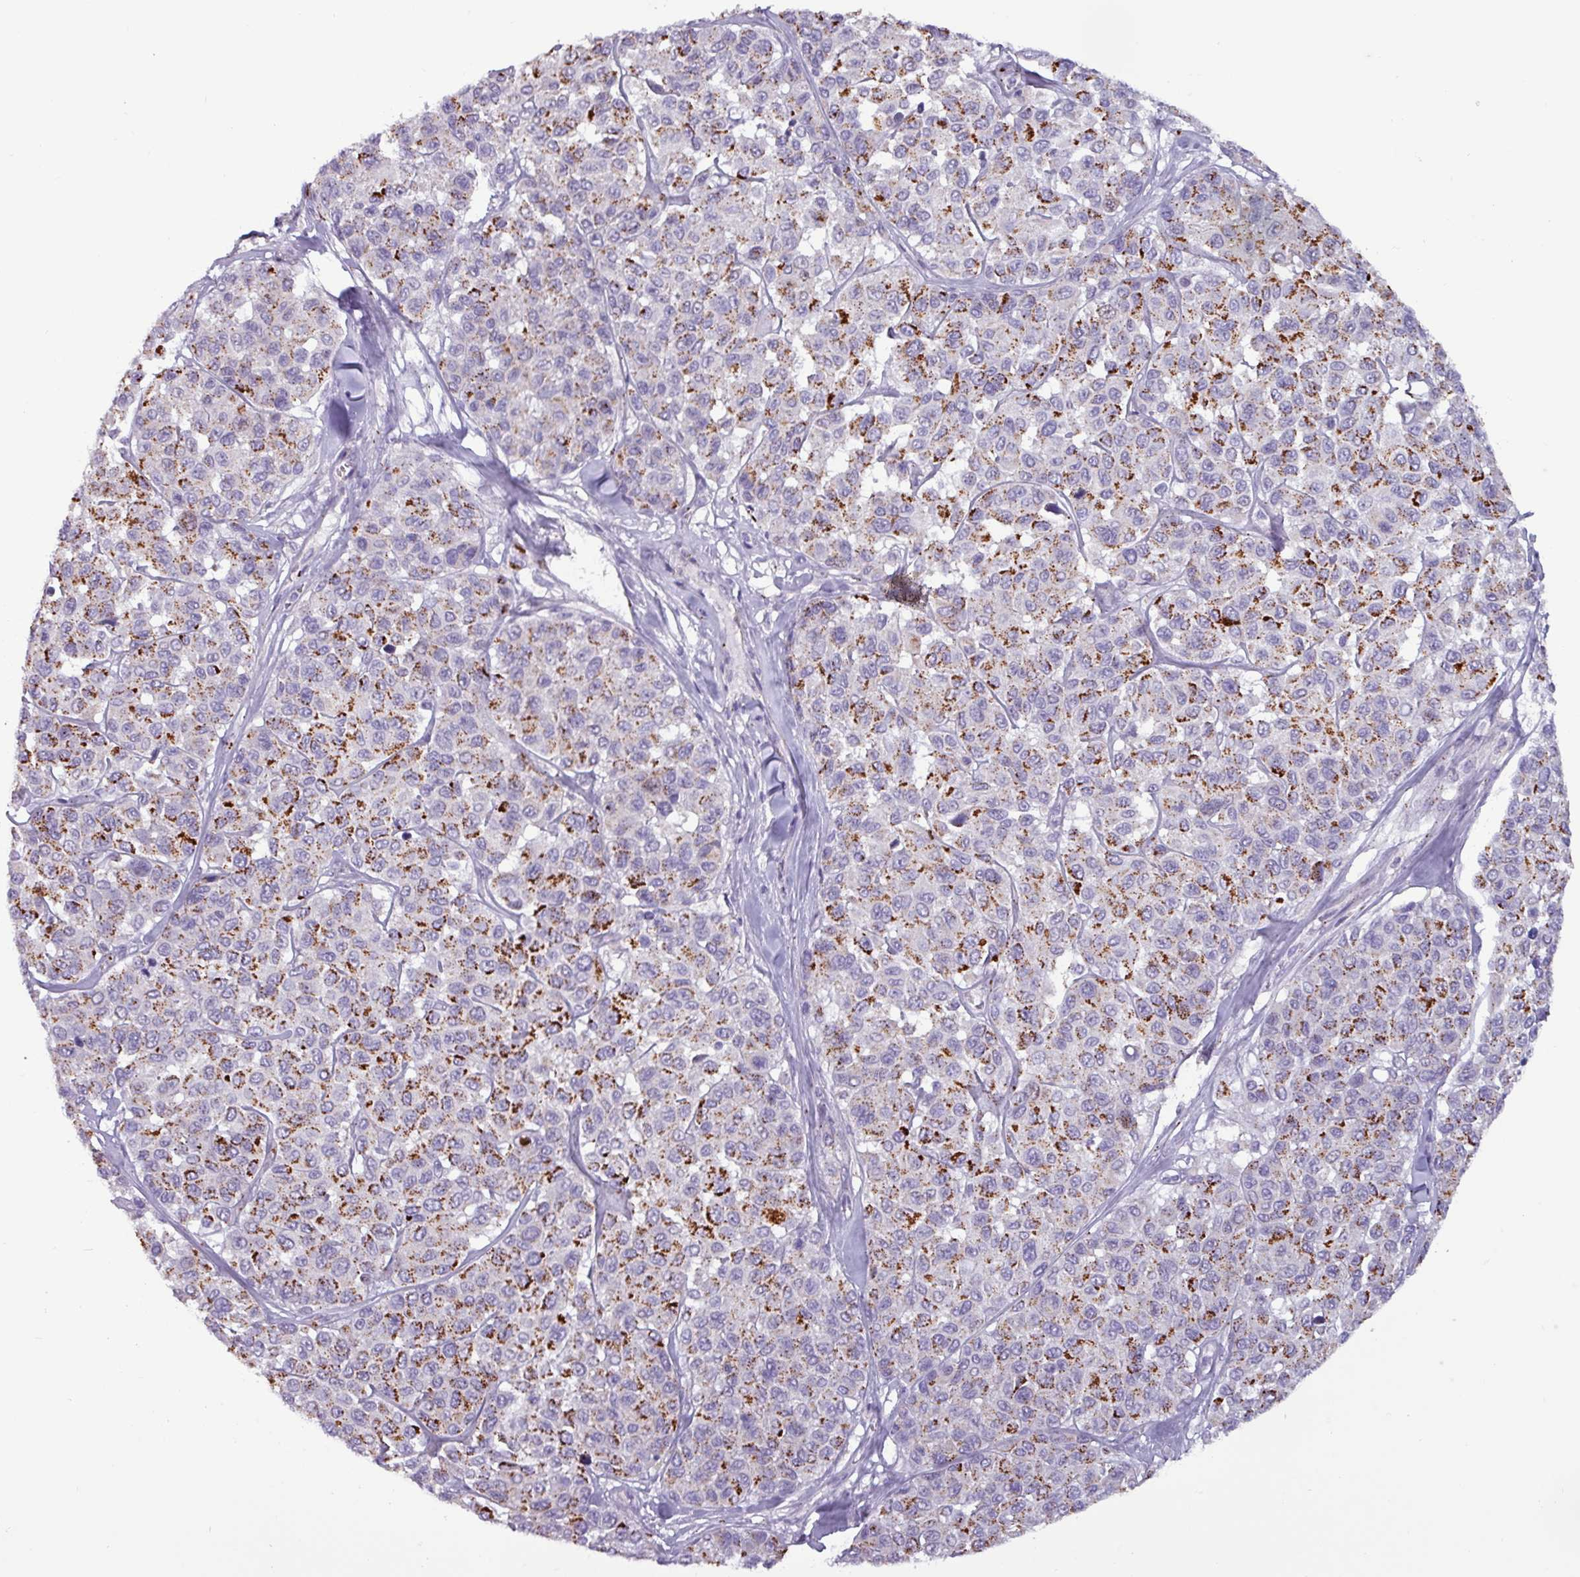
{"staining": {"intensity": "strong", "quantity": "25%-75%", "location": "cytoplasmic/membranous"}, "tissue": "melanoma", "cell_type": "Tumor cells", "image_type": "cancer", "snomed": [{"axis": "morphology", "description": "Malignant melanoma, NOS"}, {"axis": "topography", "description": "Skin"}], "caption": "DAB immunohistochemical staining of human melanoma reveals strong cytoplasmic/membranous protein staining in about 25%-75% of tumor cells.", "gene": "PLIN2", "patient": {"sex": "female", "age": 66}}